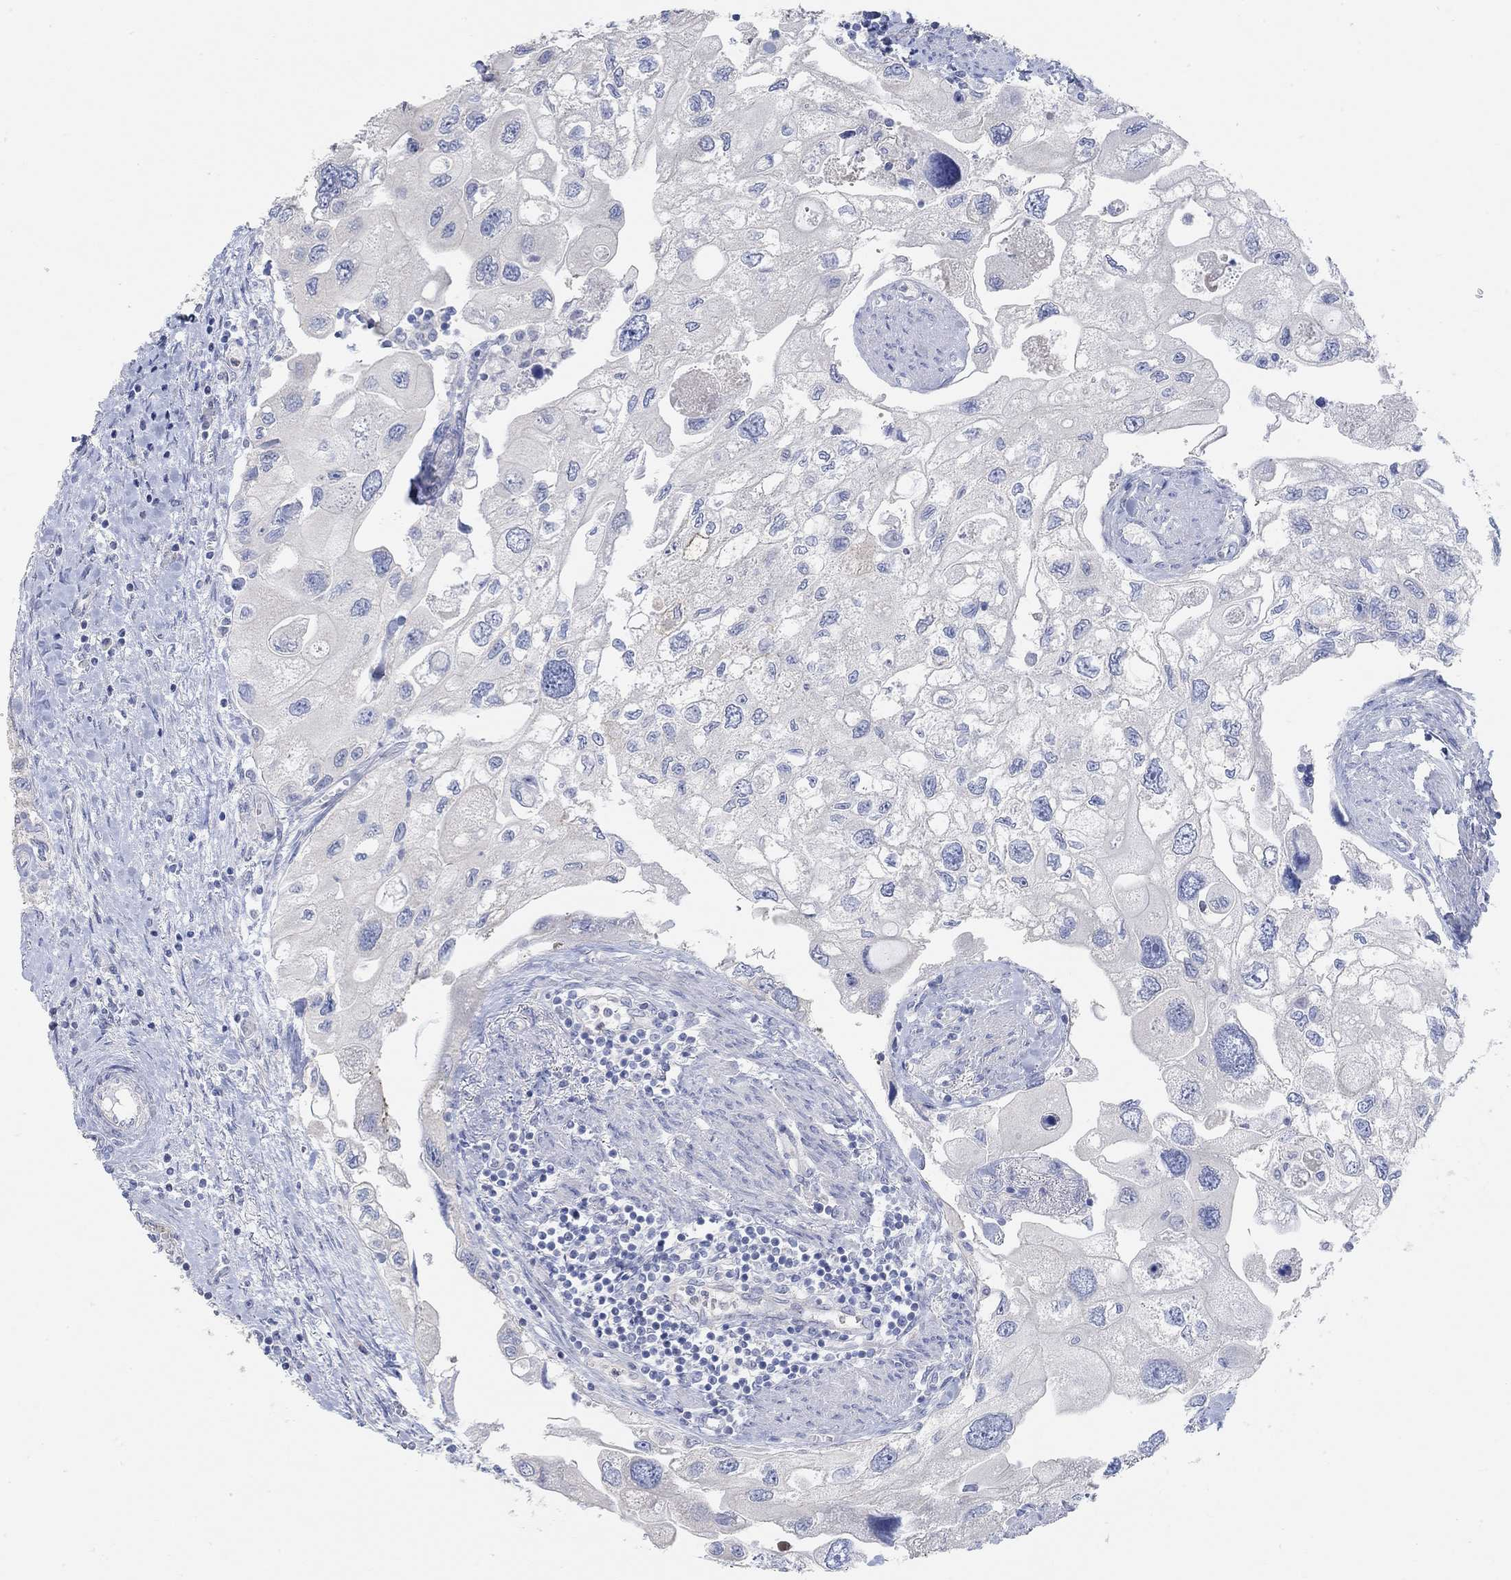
{"staining": {"intensity": "negative", "quantity": "none", "location": "none"}, "tissue": "urothelial cancer", "cell_type": "Tumor cells", "image_type": "cancer", "snomed": [{"axis": "morphology", "description": "Urothelial carcinoma, High grade"}, {"axis": "topography", "description": "Urinary bladder"}], "caption": "Immunohistochemistry (IHC) photomicrograph of human high-grade urothelial carcinoma stained for a protein (brown), which displays no staining in tumor cells.", "gene": "NLRP14", "patient": {"sex": "male", "age": 59}}